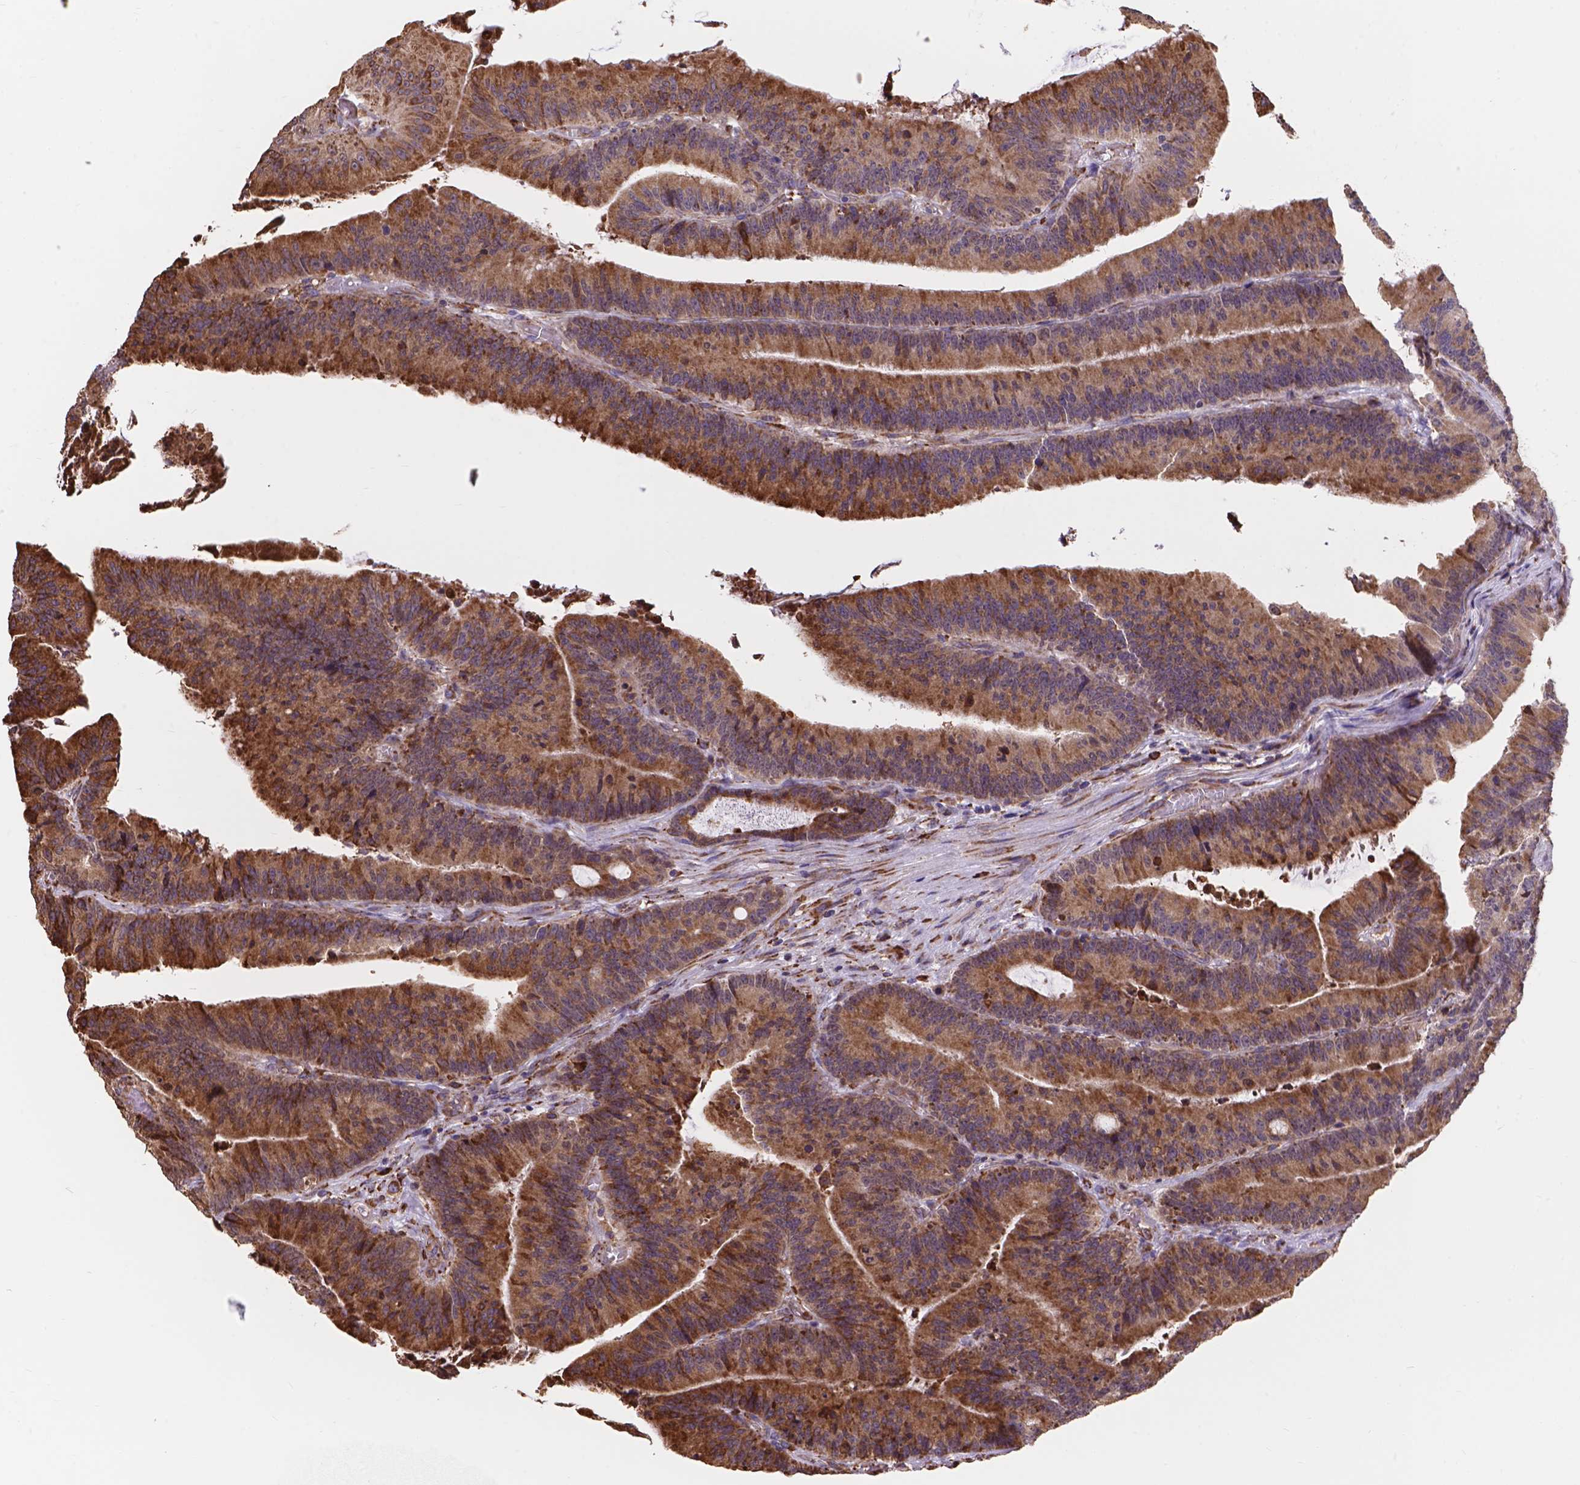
{"staining": {"intensity": "moderate", "quantity": ">75%", "location": "cytoplasmic/membranous"}, "tissue": "colorectal cancer", "cell_type": "Tumor cells", "image_type": "cancer", "snomed": [{"axis": "morphology", "description": "Adenocarcinoma, NOS"}, {"axis": "topography", "description": "Colon"}], "caption": "Immunohistochemistry (IHC) histopathology image of human colorectal cancer stained for a protein (brown), which shows medium levels of moderate cytoplasmic/membranous expression in about >75% of tumor cells.", "gene": "IPO11", "patient": {"sex": "female", "age": 78}}